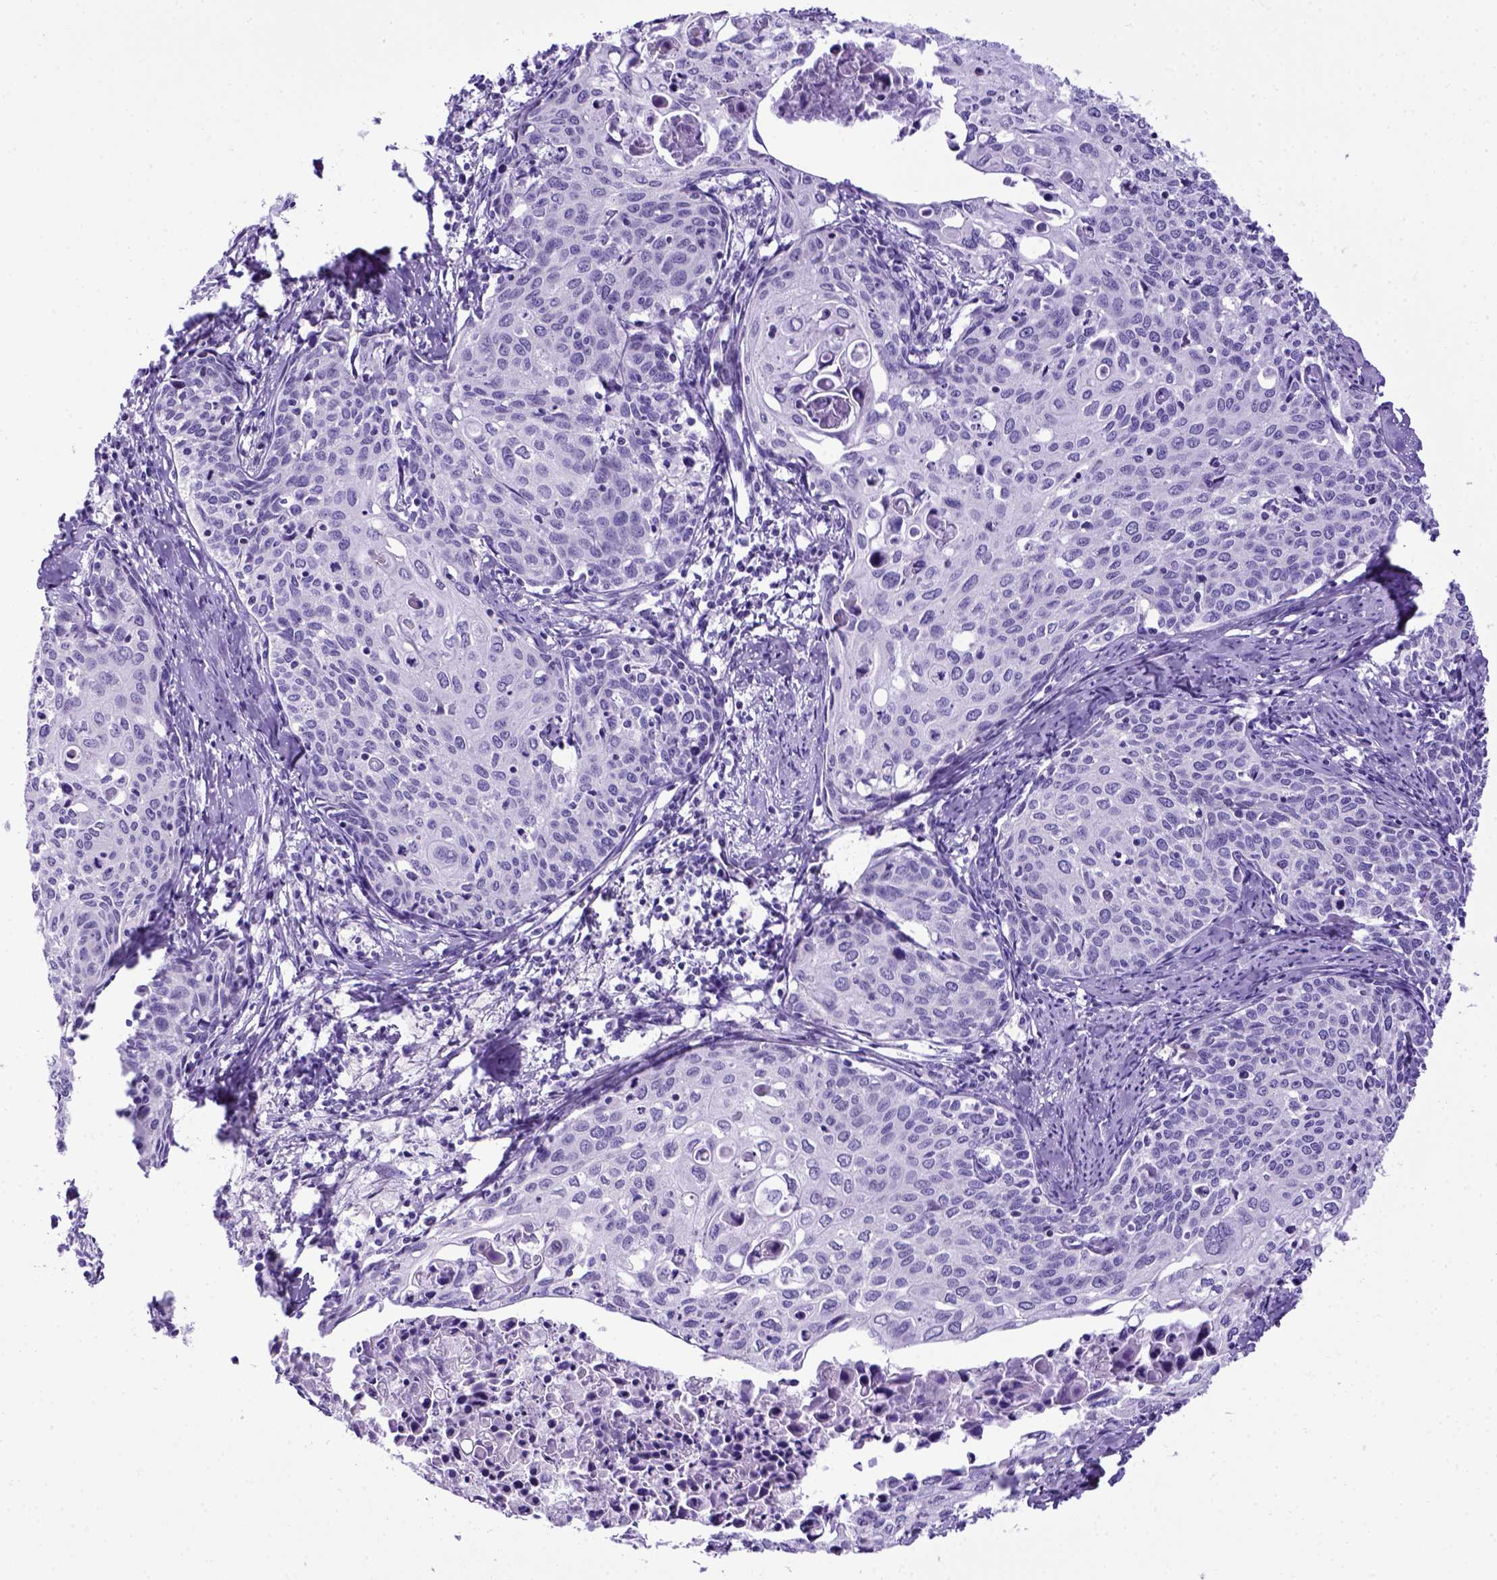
{"staining": {"intensity": "negative", "quantity": "none", "location": "none"}, "tissue": "cervical cancer", "cell_type": "Tumor cells", "image_type": "cancer", "snomed": [{"axis": "morphology", "description": "Squamous cell carcinoma, NOS"}, {"axis": "topography", "description": "Cervix"}], "caption": "High magnification brightfield microscopy of cervical cancer (squamous cell carcinoma) stained with DAB (brown) and counterstained with hematoxylin (blue): tumor cells show no significant positivity. (Brightfield microscopy of DAB (3,3'-diaminobenzidine) IHC at high magnification).", "gene": "ADAM12", "patient": {"sex": "female", "age": 62}}